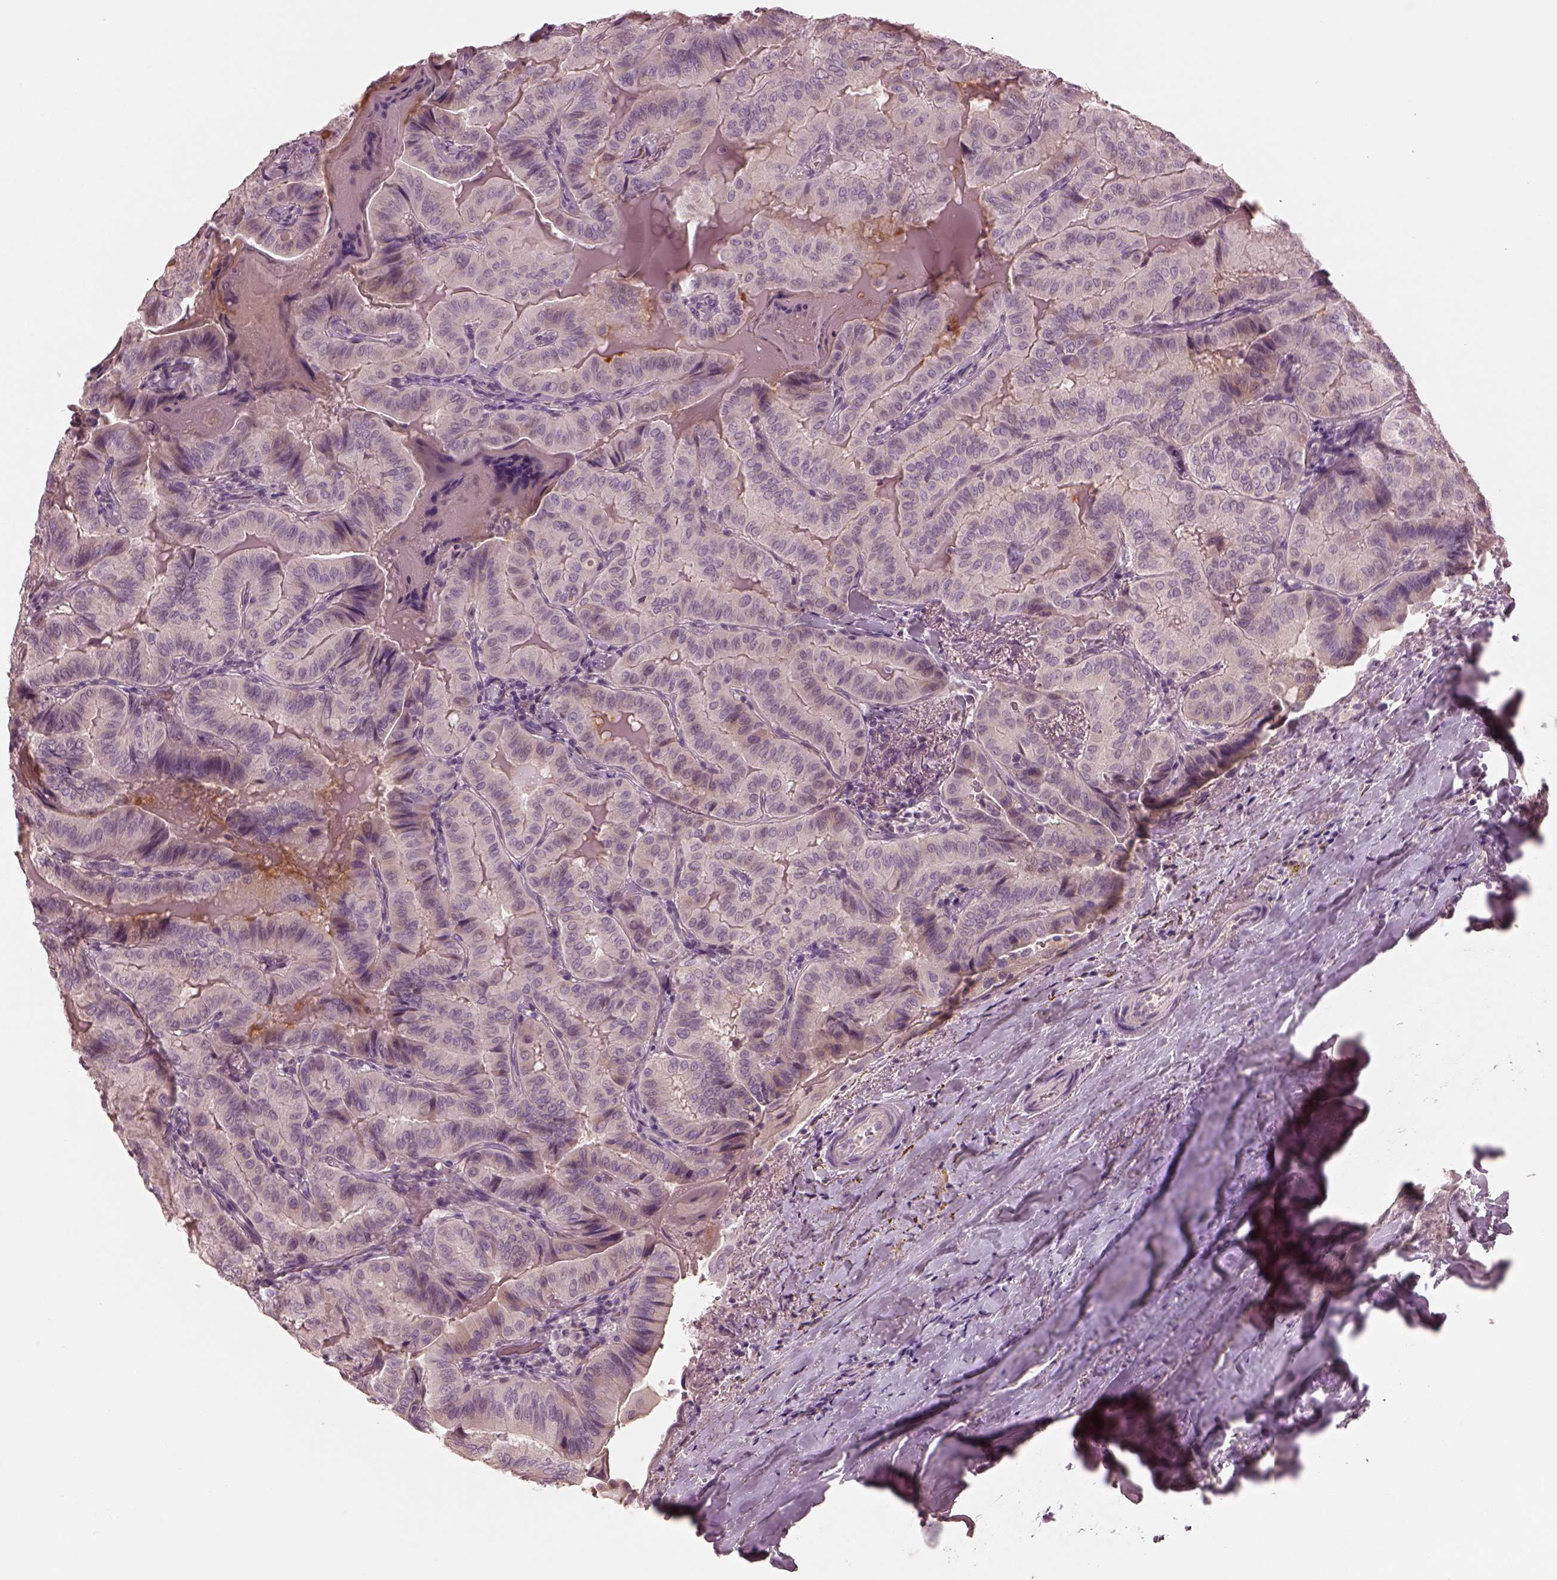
{"staining": {"intensity": "negative", "quantity": "none", "location": "none"}, "tissue": "thyroid cancer", "cell_type": "Tumor cells", "image_type": "cancer", "snomed": [{"axis": "morphology", "description": "Papillary adenocarcinoma, NOS"}, {"axis": "topography", "description": "Thyroid gland"}], "caption": "High power microscopy image of an IHC micrograph of papillary adenocarcinoma (thyroid), revealing no significant expression in tumor cells. Nuclei are stained in blue.", "gene": "MIA", "patient": {"sex": "female", "age": 68}}